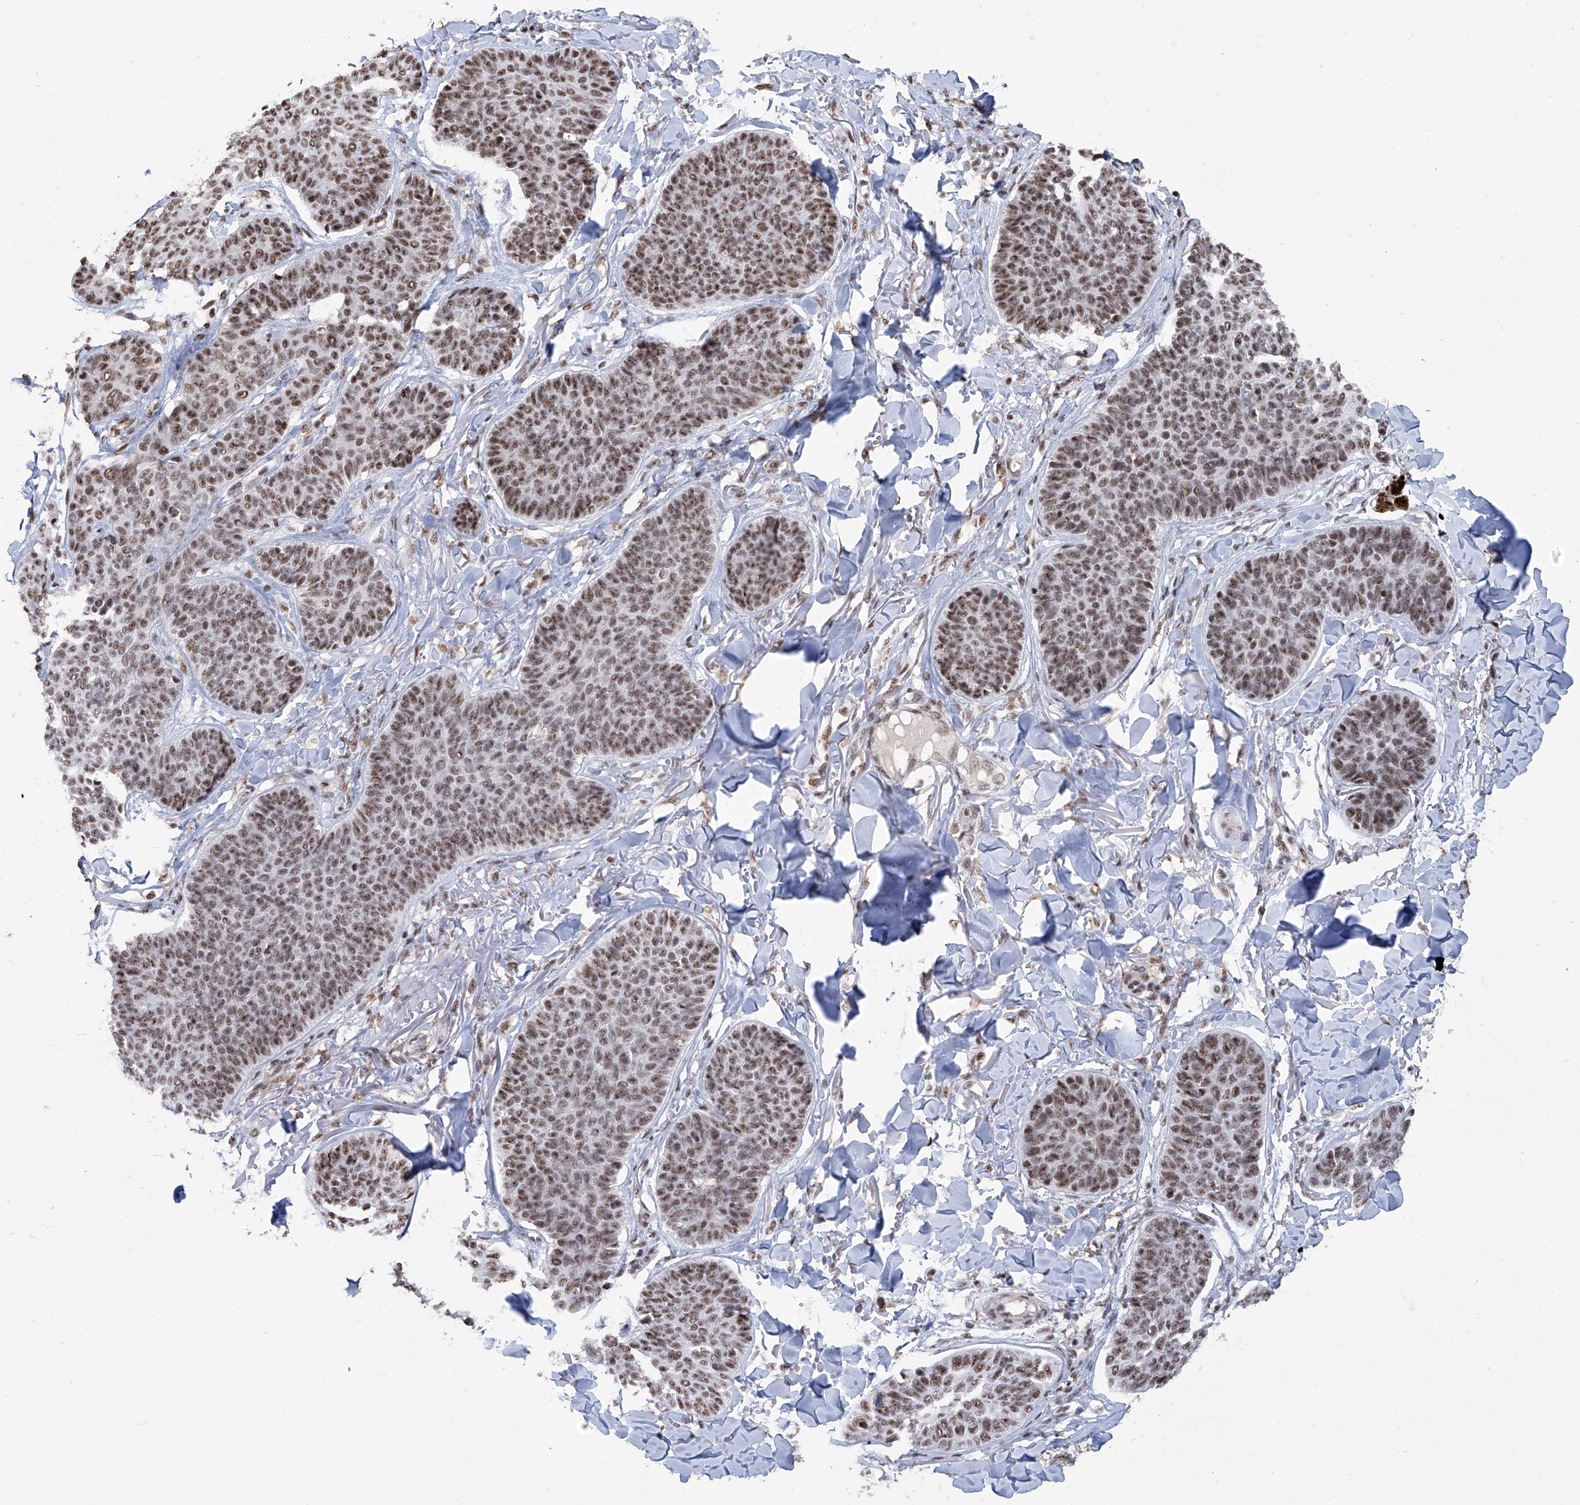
{"staining": {"intensity": "moderate", "quantity": ">75%", "location": "nuclear"}, "tissue": "skin cancer", "cell_type": "Tumor cells", "image_type": "cancer", "snomed": [{"axis": "morphology", "description": "Basal cell carcinoma"}, {"axis": "topography", "description": "Skin"}], "caption": "Basal cell carcinoma (skin) stained with IHC reveals moderate nuclear positivity in approximately >75% of tumor cells.", "gene": "FBXL4", "patient": {"sex": "male", "age": 85}}